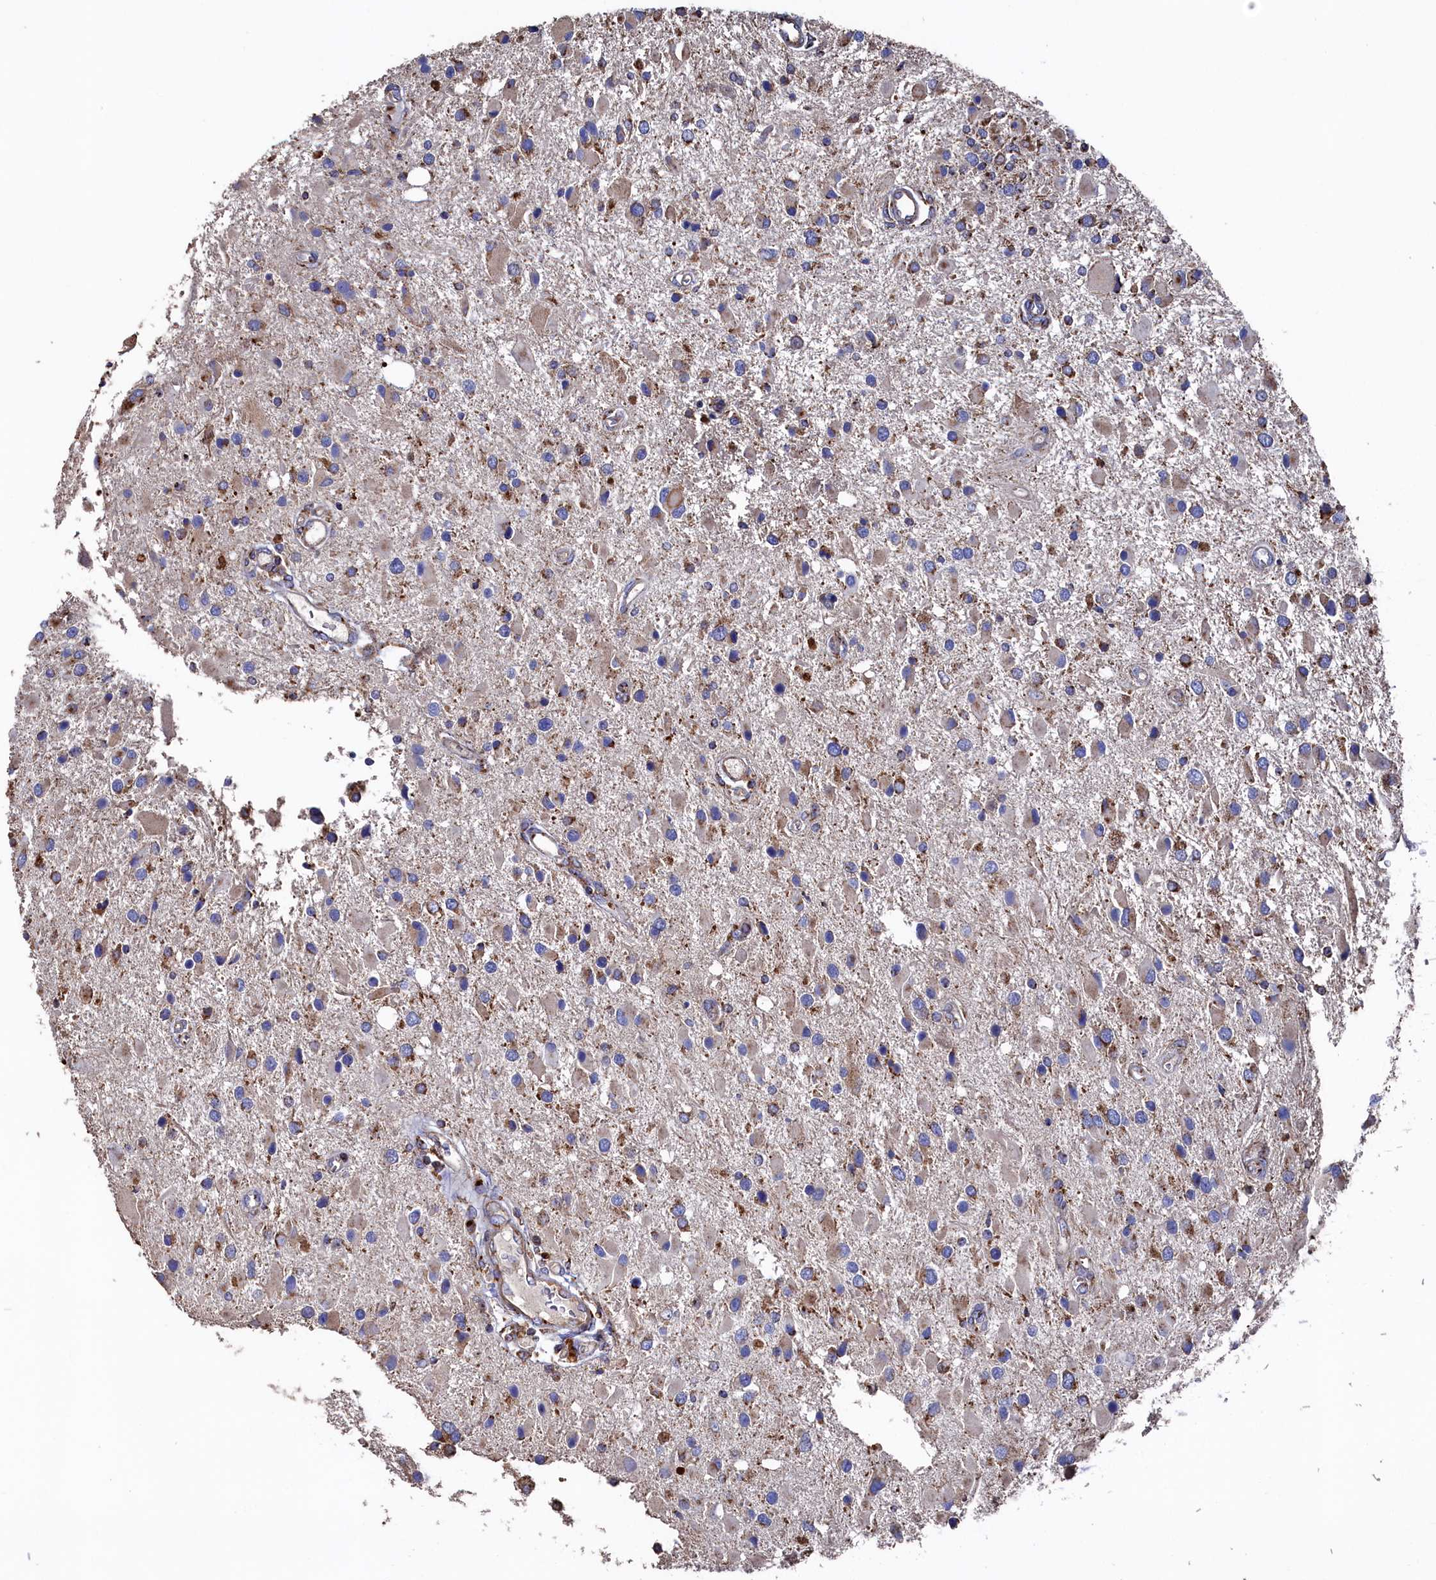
{"staining": {"intensity": "moderate", "quantity": "<25%", "location": "cytoplasmic/membranous"}, "tissue": "glioma", "cell_type": "Tumor cells", "image_type": "cancer", "snomed": [{"axis": "morphology", "description": "Glioma, malignant, High grade"}, {"axis": "topography", "description": "Brain"}], "caption": "Approximately <25% of tumor cells in human glioma demonstrate moderate cytoplasmic/membranous protein expression as visualized by brown immunohistochemical staining.", "gene": "PRRC1", "patient": {"sex": "male", "age": 53}}